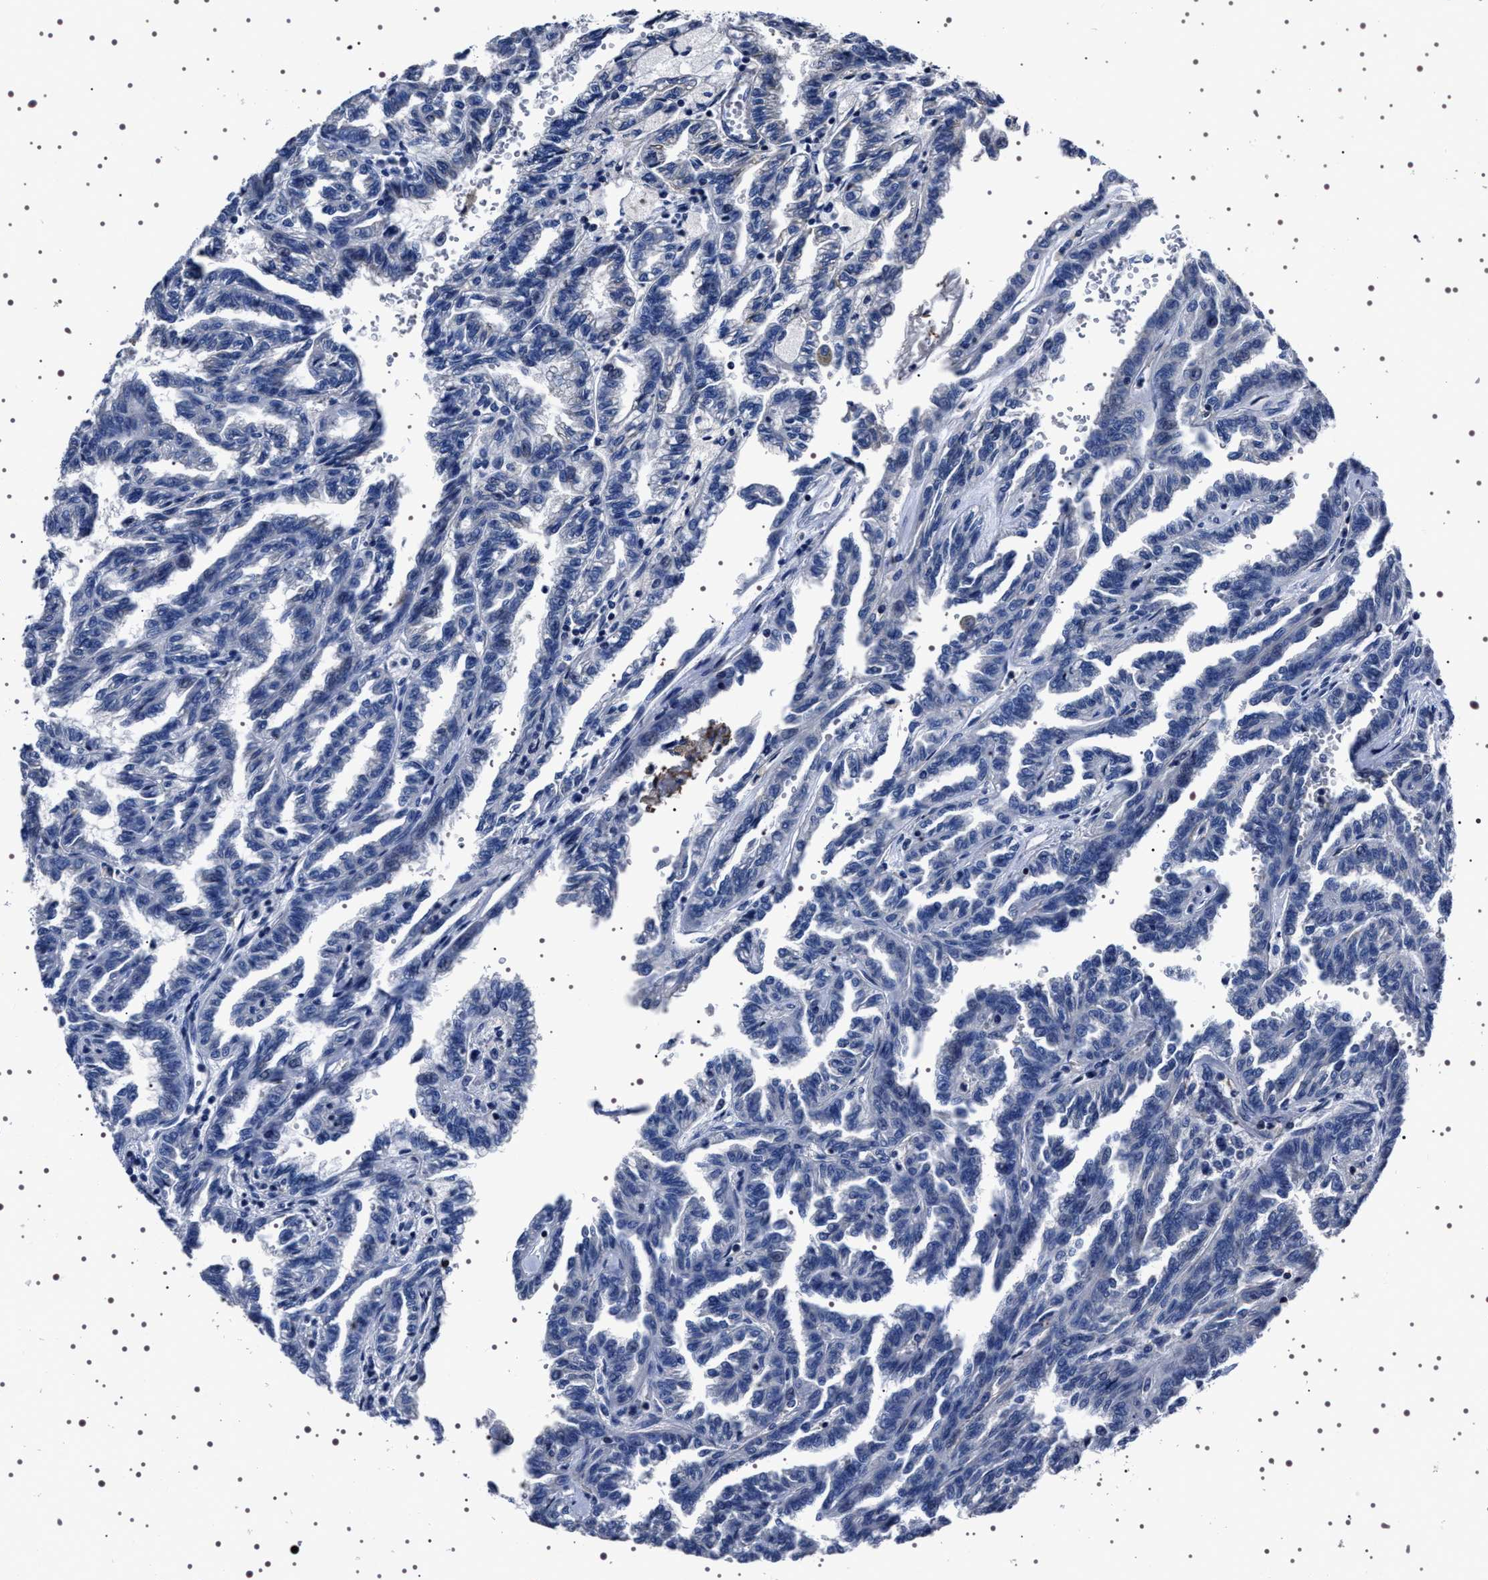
{"staining": {"intensity": "negative", "quantity": "none", "location": "none"}, "tissue": "renal cancer", "cell_type": "Tumor cells", "image_type": "cancer", "snomed": [{"axis": "morphology", "description": "Inflammation, NOS"}, {"axis": "morphology", "description": "Adenocarcinoma, NOS"}, {"axis": "topography", "description": "Kidney"}], "caption": "Immunohistochemistry (IHC) micrograph of renal adenocarcinoma stained for a protein (brown), which reveals no staining in tumor cells. (IHC, brightfield microscopy, high magnification).", "gene": "WDR1", "patient": {"sex": "male", "age": 68}}